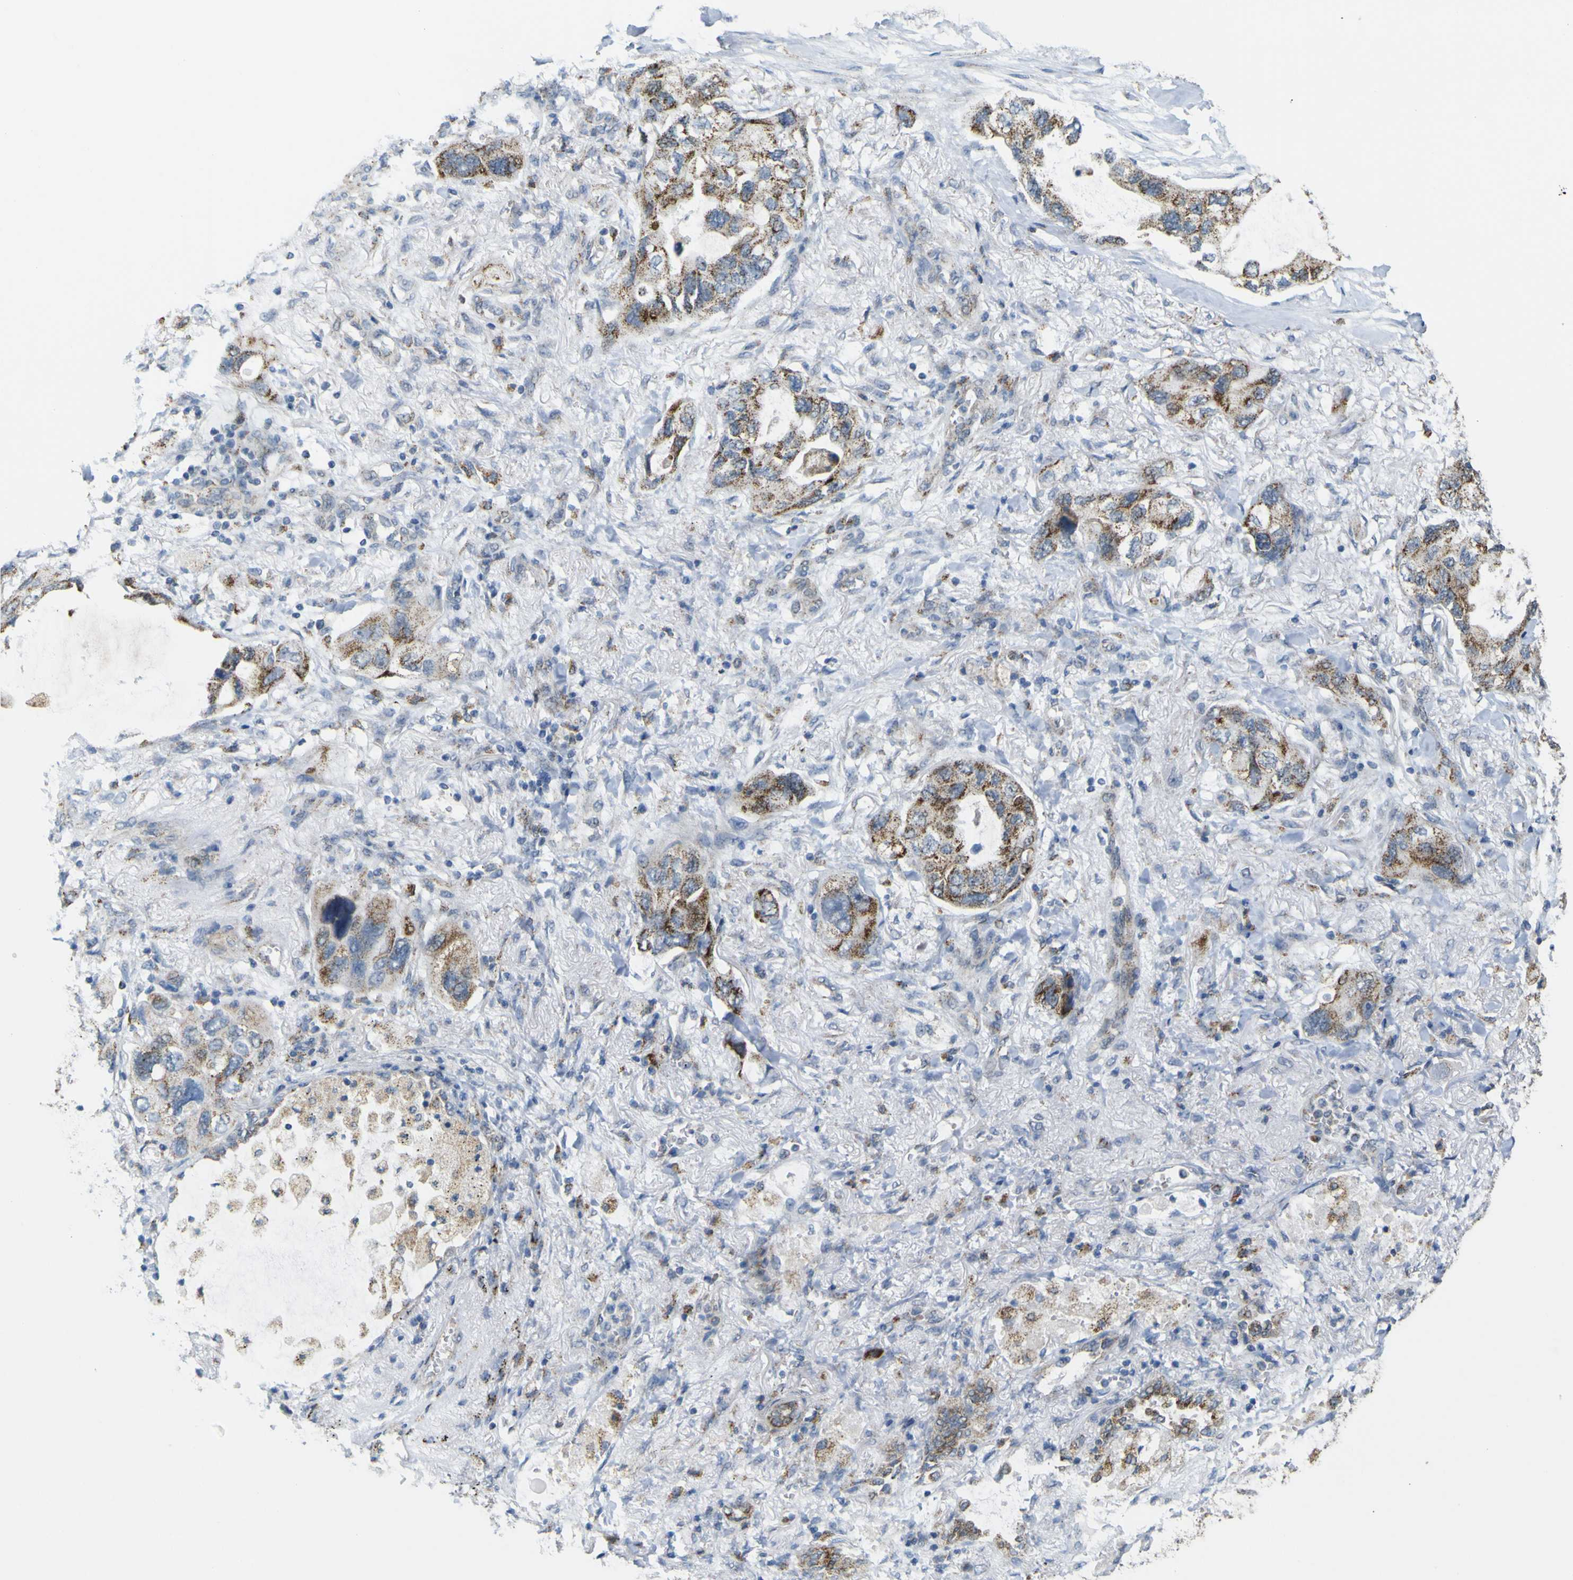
{"staining": {"intensity": "moderate", "quantity": ">75%", "location": "cytoplasmic/membranous"}, "tissue": "lung cancer", "cell_type": "Tumor cells", "image_type": "cancer", "snomed": [{"axis": "morphology", "description": "Squamous cell carcinoma, NOS"}, {"axis": "topography", "description": "Lung"}], "caption": "Immunohistochemical staining of human lung cancer demonstrates medium levels of moderate cytoplasmic/membranous positivity in about >75% of tumor cells.", "gene": "ACBD5", "patient": {"sex": "female", "age": 73}}